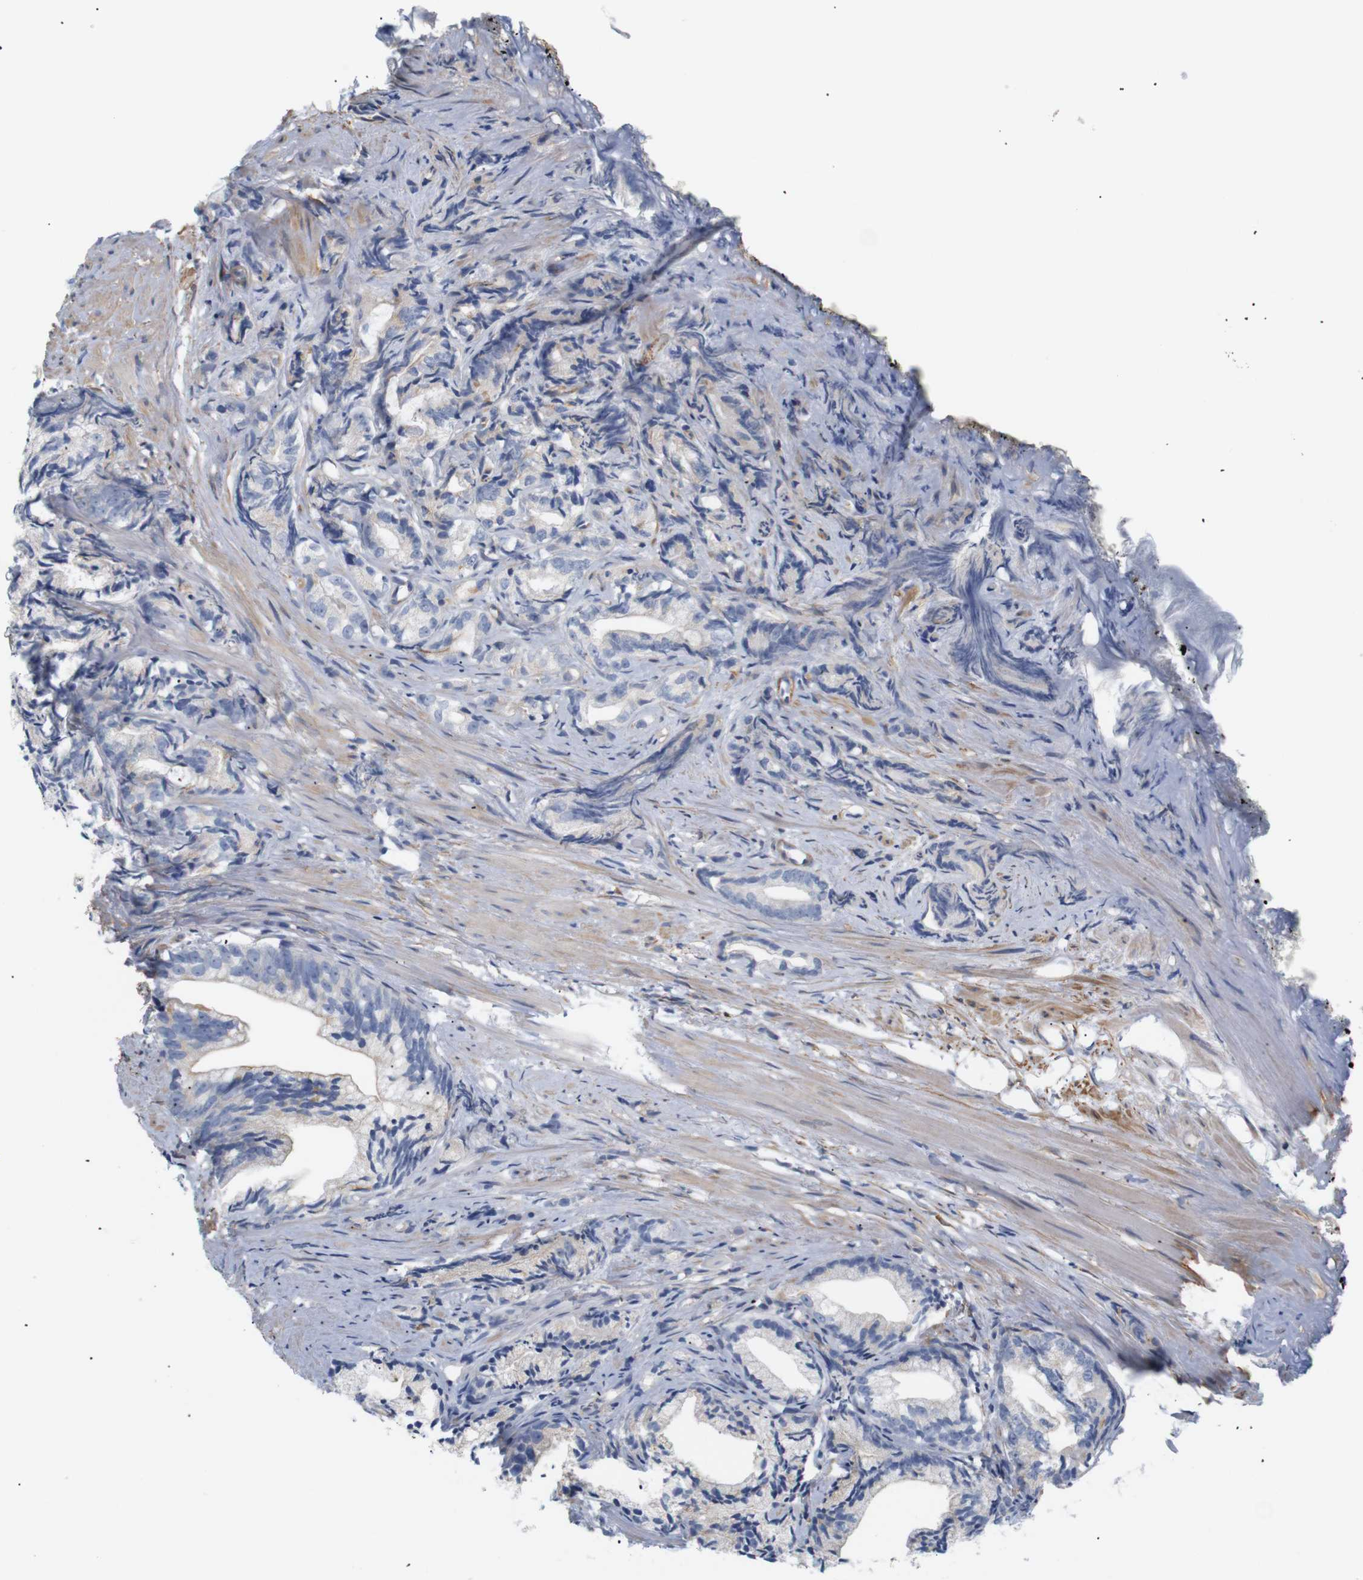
{"staining": {"intensity": "weak", "quantity": "<25%", "location": "cytoplasmic/membranous"}, "tissue": "prostate cancer", "cell_type": "Tumor cells", "image_type": "cancer", "snomed": [{"axis": "morphology", "description": "Adenocarcinoma, Low grade"}, {"axis": "topography", "description": "Prostate"}], "caption": "The IHC photomicrograph has no significant positivity in tumor cells of prostate cancer (adenocarcinoma (low-grade)) tissue. Nuclei are stained in blue.", "gene": "STMN3", "patient": {"sex": "male", "age": 89}}